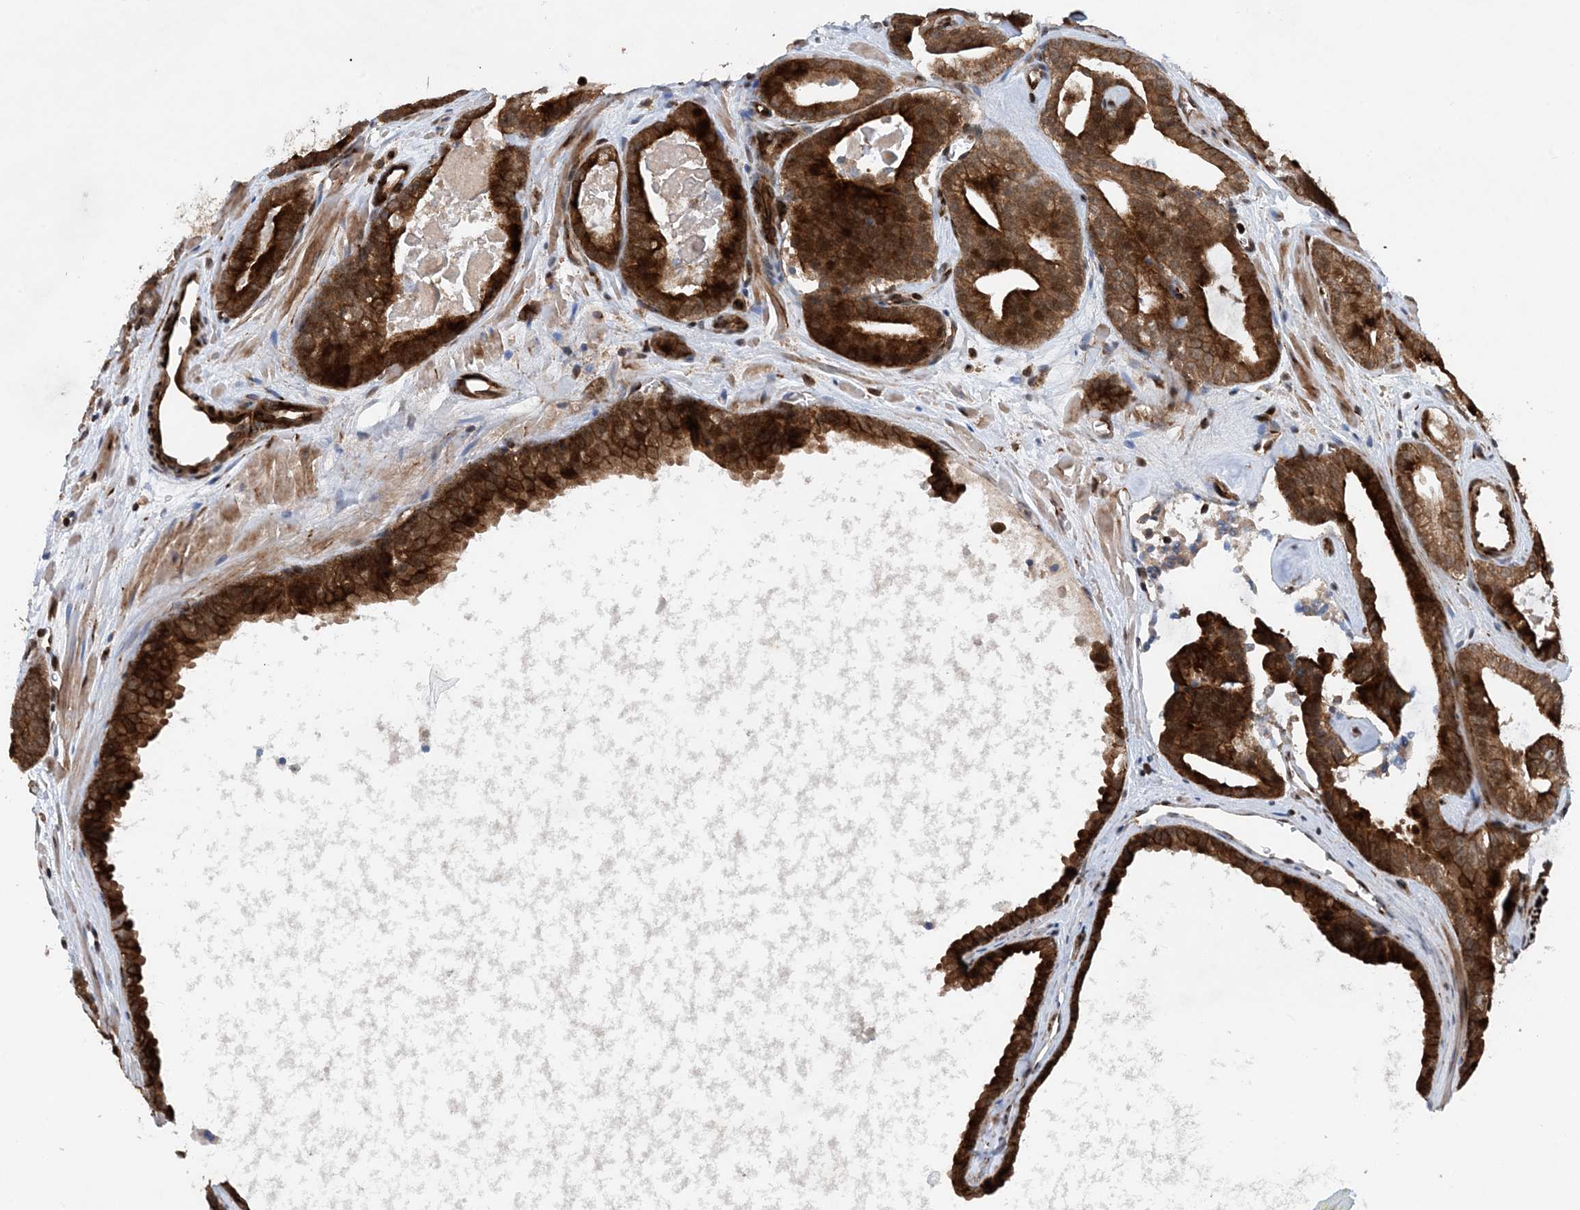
{"staining": {"intensity": "strong", "quantity": ">75%", "location": "cytoplasmic/membranous"}, "tissue": "prostate cancer", "cell_type": "Tumor cells", "image_type": "cancer", "snomed": [{"axis": "morphology", "description": "Adenocarcinoma, High grade"}, {"axis": "topography", "description": "Prostate"}], "caption": "Human prostate high-grade adenocarcinoma stained for a protein (brown) shows strong cytoplasmic/membranous positive positivity in about >75% of tumor cells.", "gene": "HEMK1", "patient": {"sex": "male", "age": 57}}